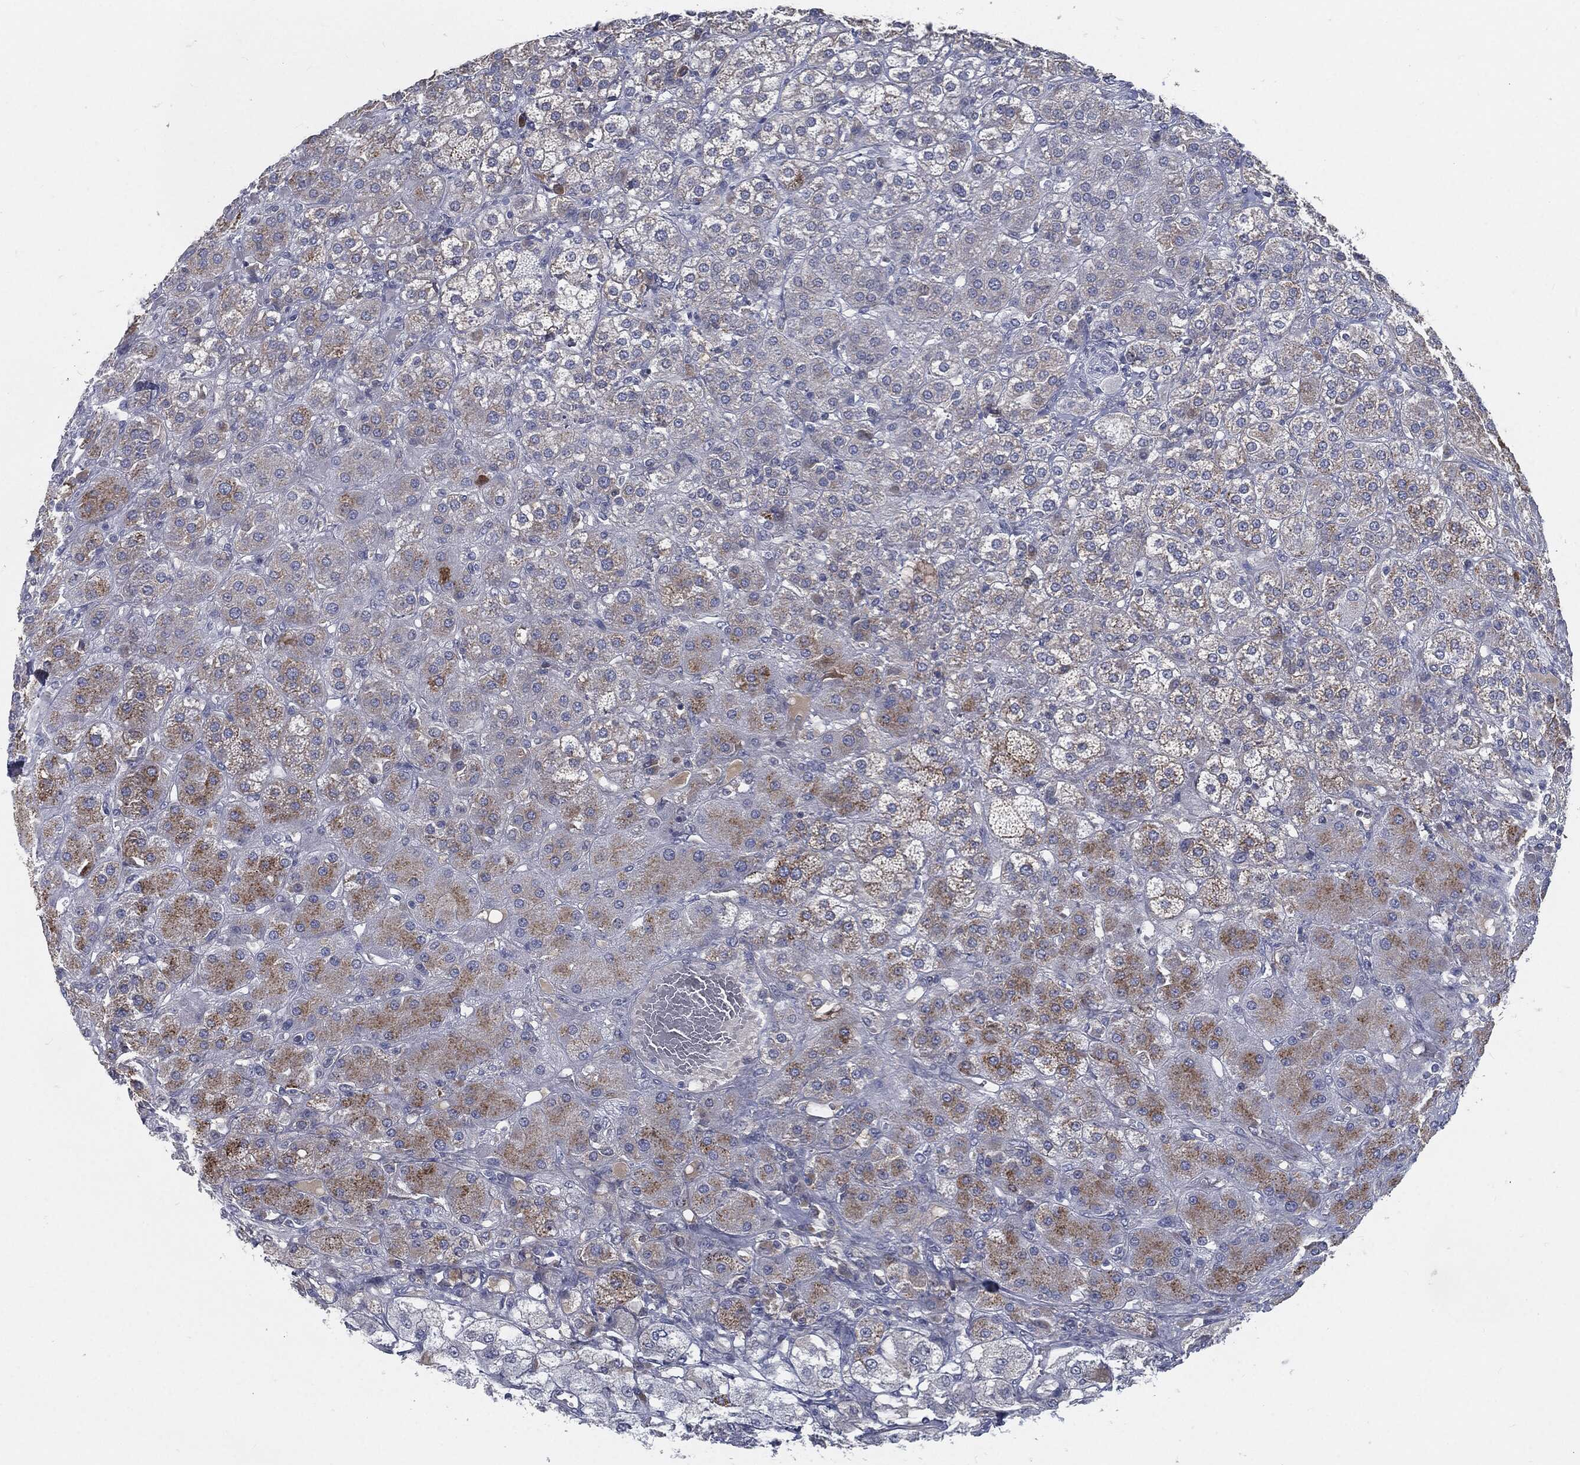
{"staining": {"intensity": "moderate", "quantity": "25%-75%", "location": "cytoplasmic/membranous"}, "tissue": "adrenal gland", "cell_type": "Glandular cells", "image_type": "normal", "snomed": [{"axis": "morphology", "description": "Normal tissue, NOS"}, {"axis": "topography", "description": "Adrenal gland"}], "caption": "The micrograph exhibits staining of normal adrenal gland, revealing moderate cytoplasmic/membranous protein expression (brown color) within glandular cells.", "gene": "MST1", "patient": {"sex": "male", "age": 70}}